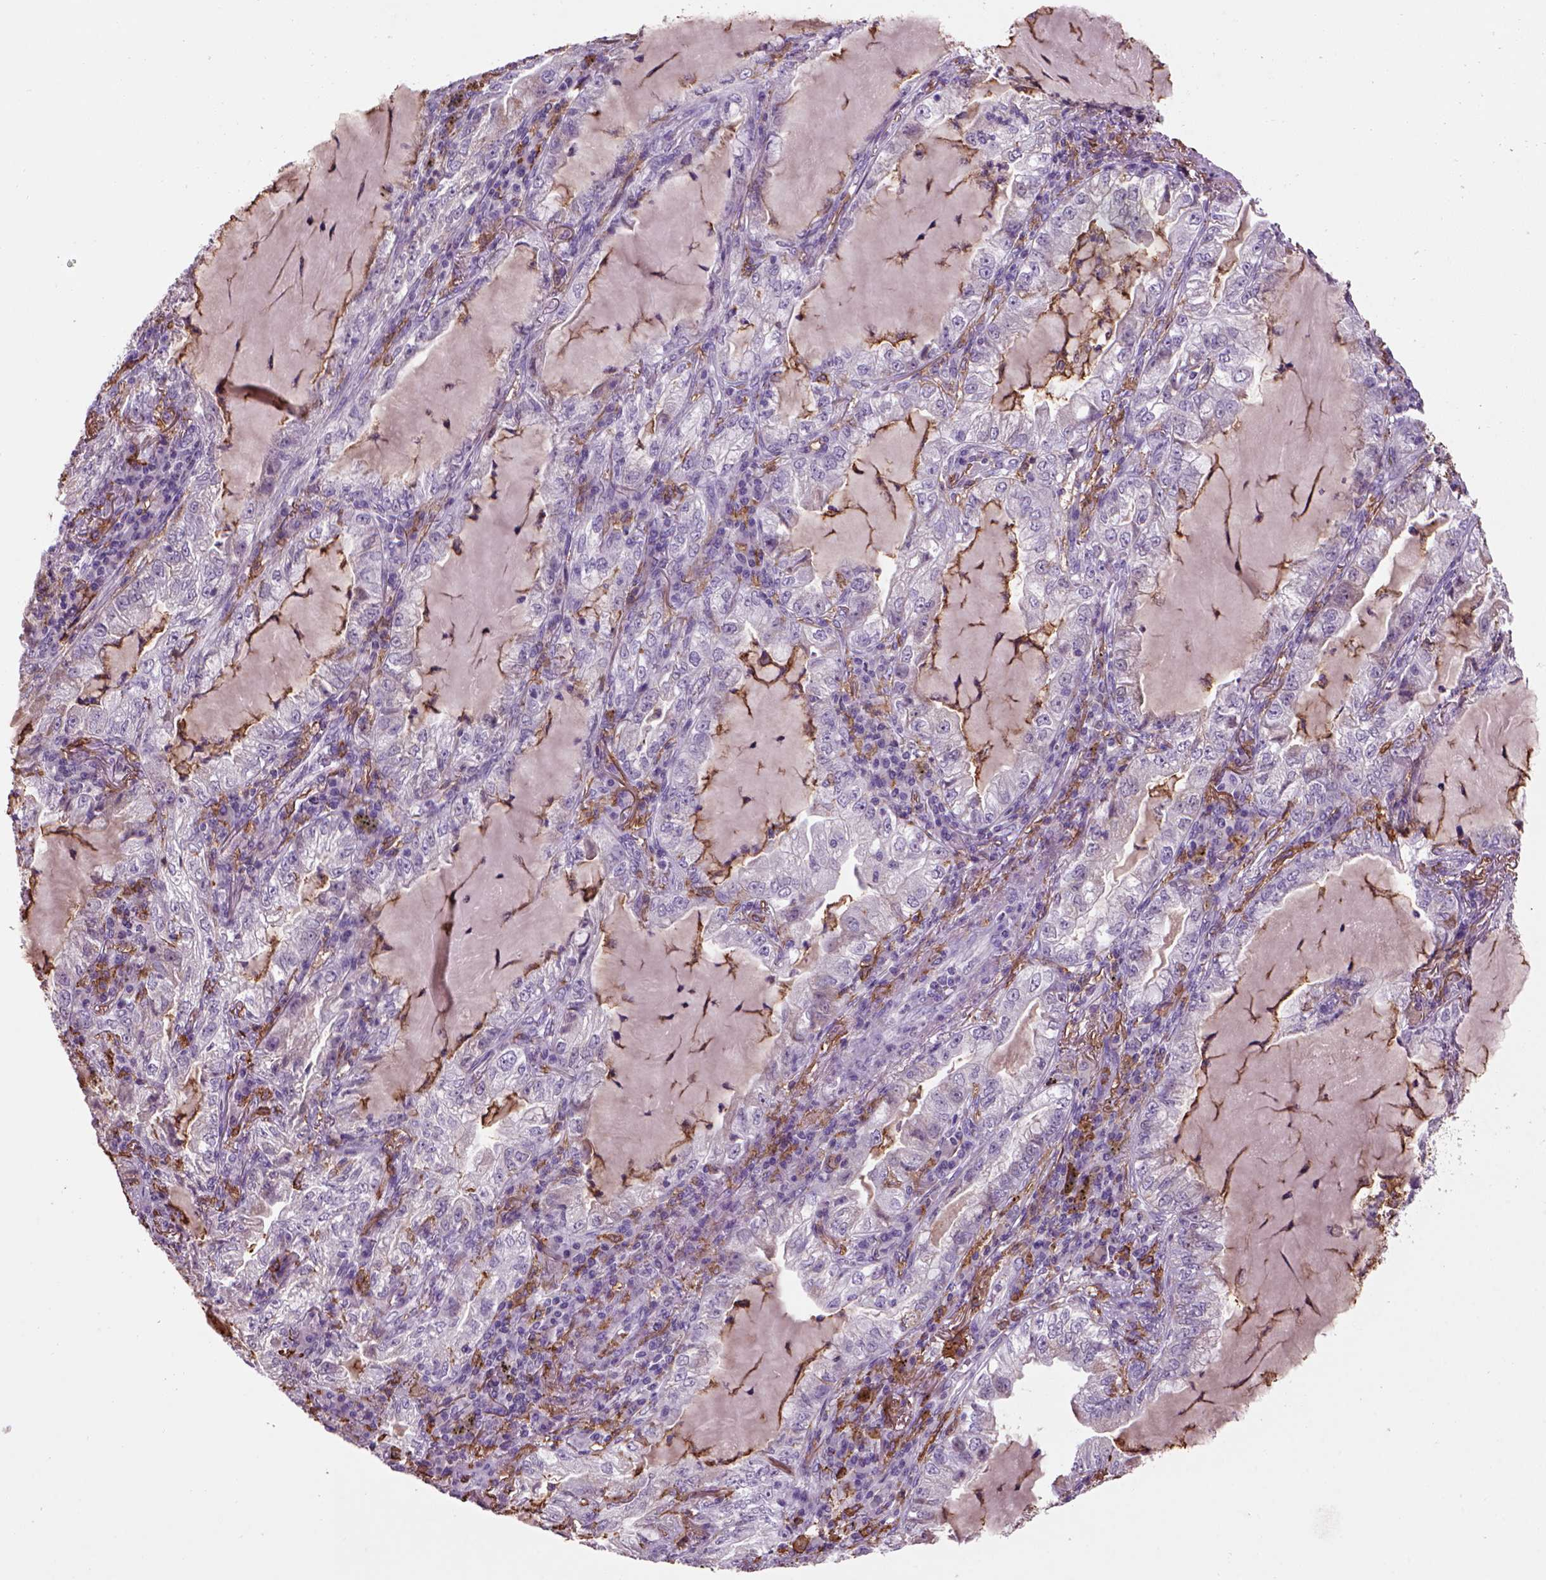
{"staining": {"intensity": "negative", "quantity": "none", "location": "none"}, "tissue": "lung cancer", "cell_type": "Tumor cells", "image_type": "cancer", "snomed": [{"axis": "morphology", "description": "Adenocarcinoma, NOS"}, {"axis": "topography", "description": "Lung"}], "caption": "A histopathology image of adenocarcinoma (lung) stained for a protein displays no brown staining in tumor cells.", "gene": "CD14", "patient": {"sex": "female", "age": 73}}